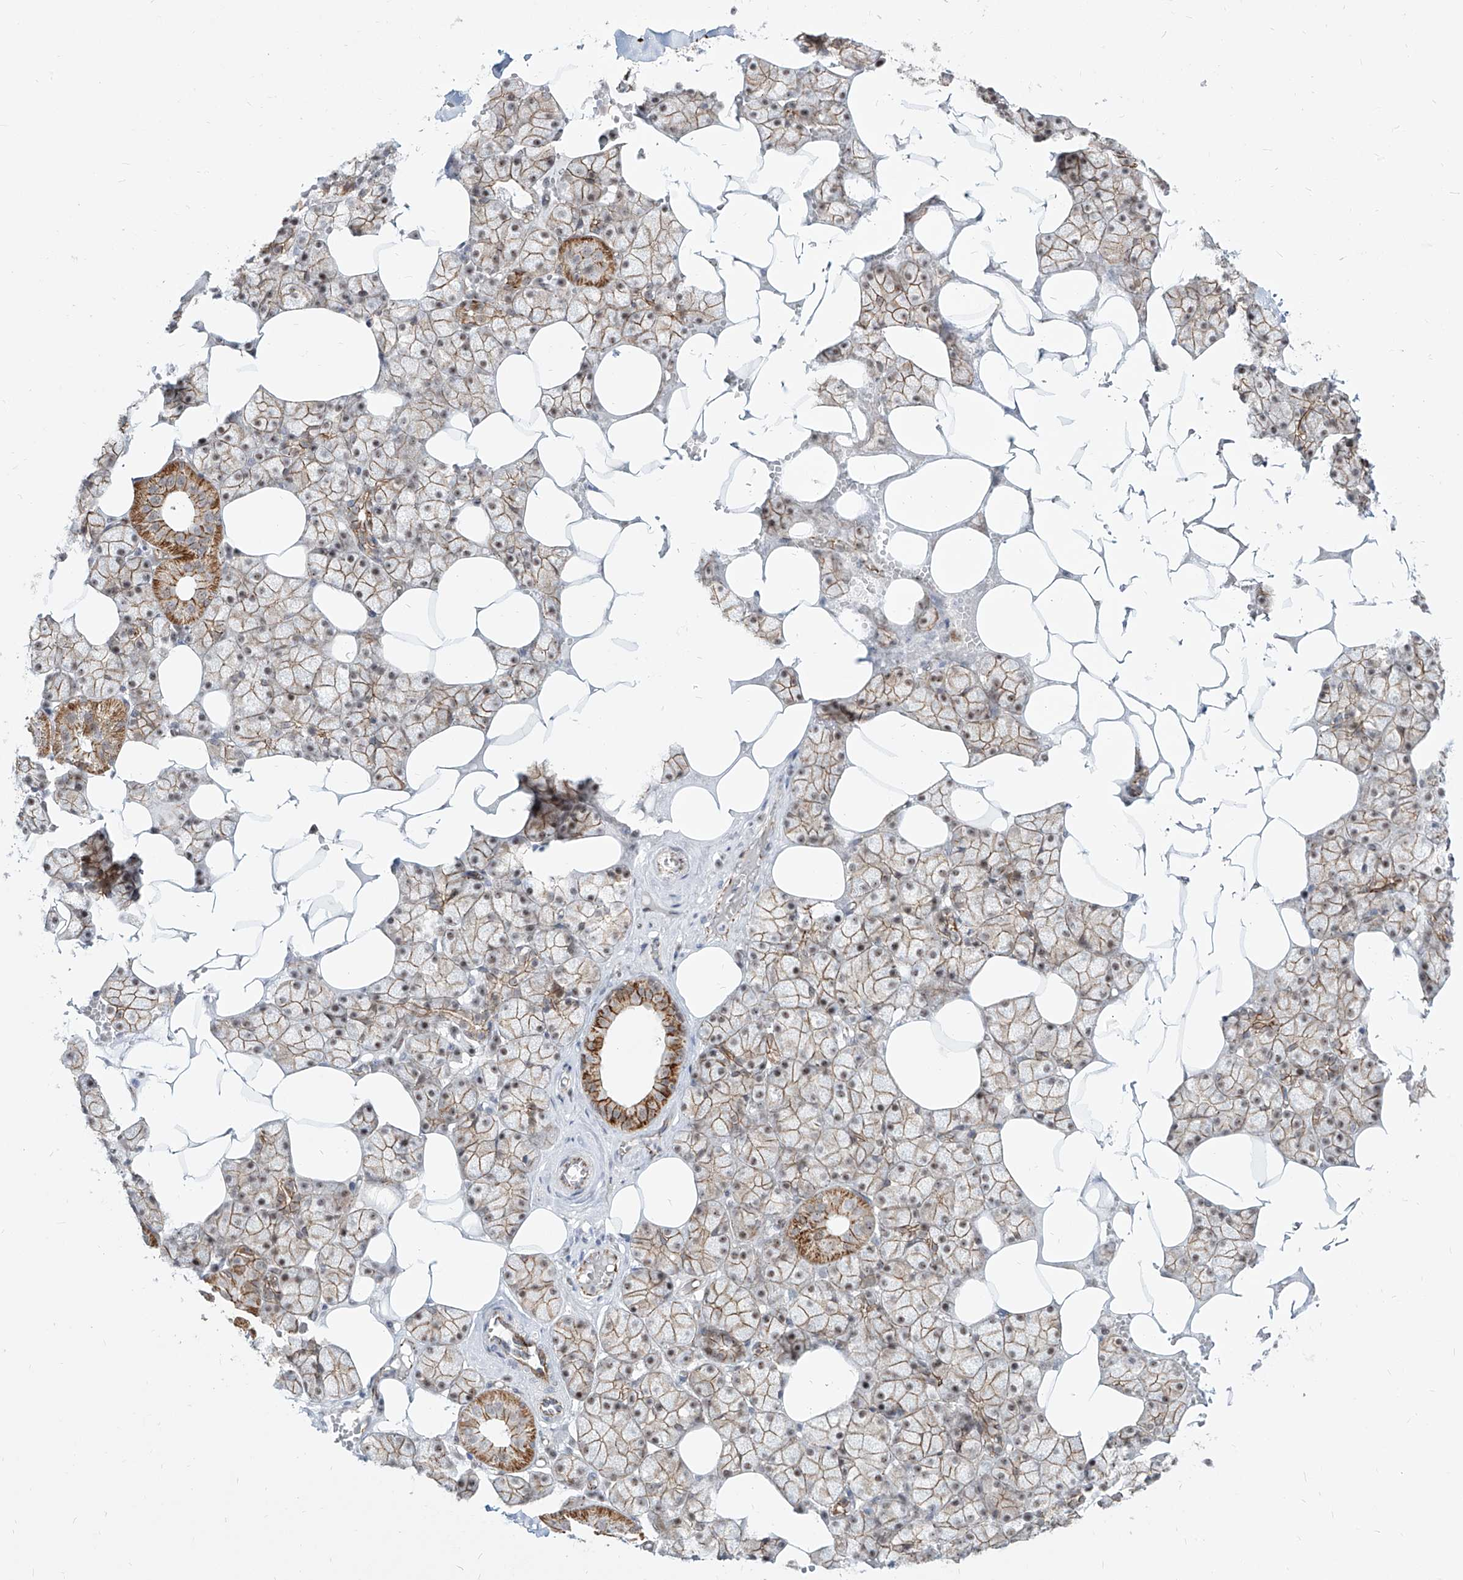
{"staining": {"intensity": "strong", "quantity": "25%-75%", "location": "cytoplasmic/membranous,nuclear"}, "tissue": "salivary gland", "cell_type": "Glandular cells", "image_type": "normal", "snomed": [{"axis": "morphology", "description": "Normal tissue, NOS"}, {"axis": "topography", "description": "Salivary gland"}], "caption": "Approximately 25%-75% of glandular cells in normal human salivary gland reveal strong cytoplasmic/membranous,nuclear protein positivity as visualized by brown immunohistochemical staining.", "gene": "ZNF710", "patient": {"sex": "male", "age": 62}}